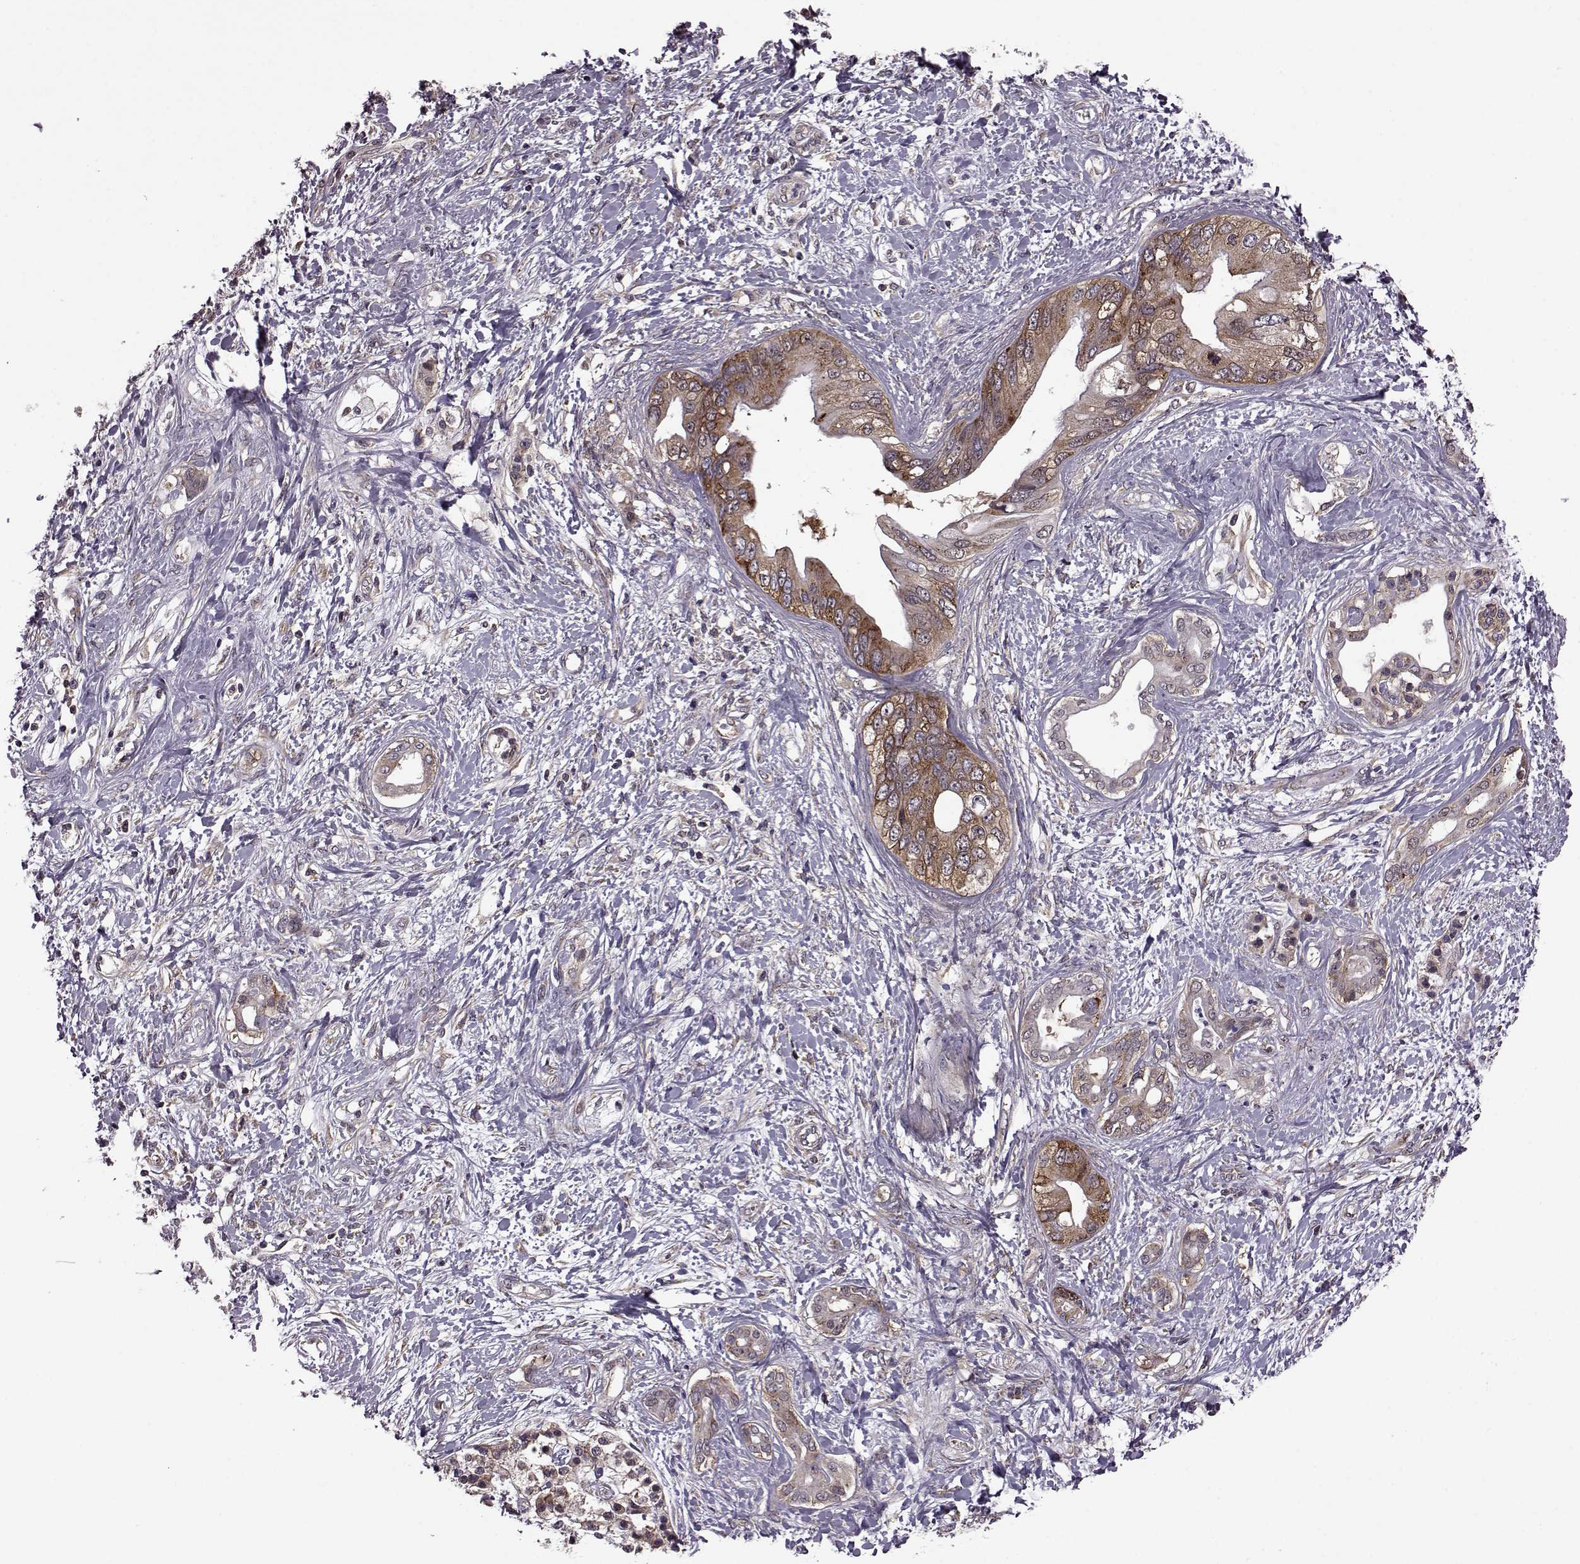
{"staining": {"intensity": "moderate", "quantity": ">75%", "location": "cytoplasmic/membranous"}, "tissue": "pancreatic cancer", "cell_type": "Tumor cells", "image_type": "cancer", "snomed": [{"axis": "morphology", "description": "Adenocarcinoma, NOS"}, {"axis": "topography", "description": "Pancreas"}], "caption": "IHC image of neoplastic tissue: pancreatic adenocarcinoma stained using immunohistochemistry (IHC) shows medium levels of moderate protein expression localized specifically in the cytoplasmic/membranous of tumor cells, appearing as a cytoplasmic/membranous brown color.", "gene": "URI1", "patient": {"sex": "female", "age": 56}}